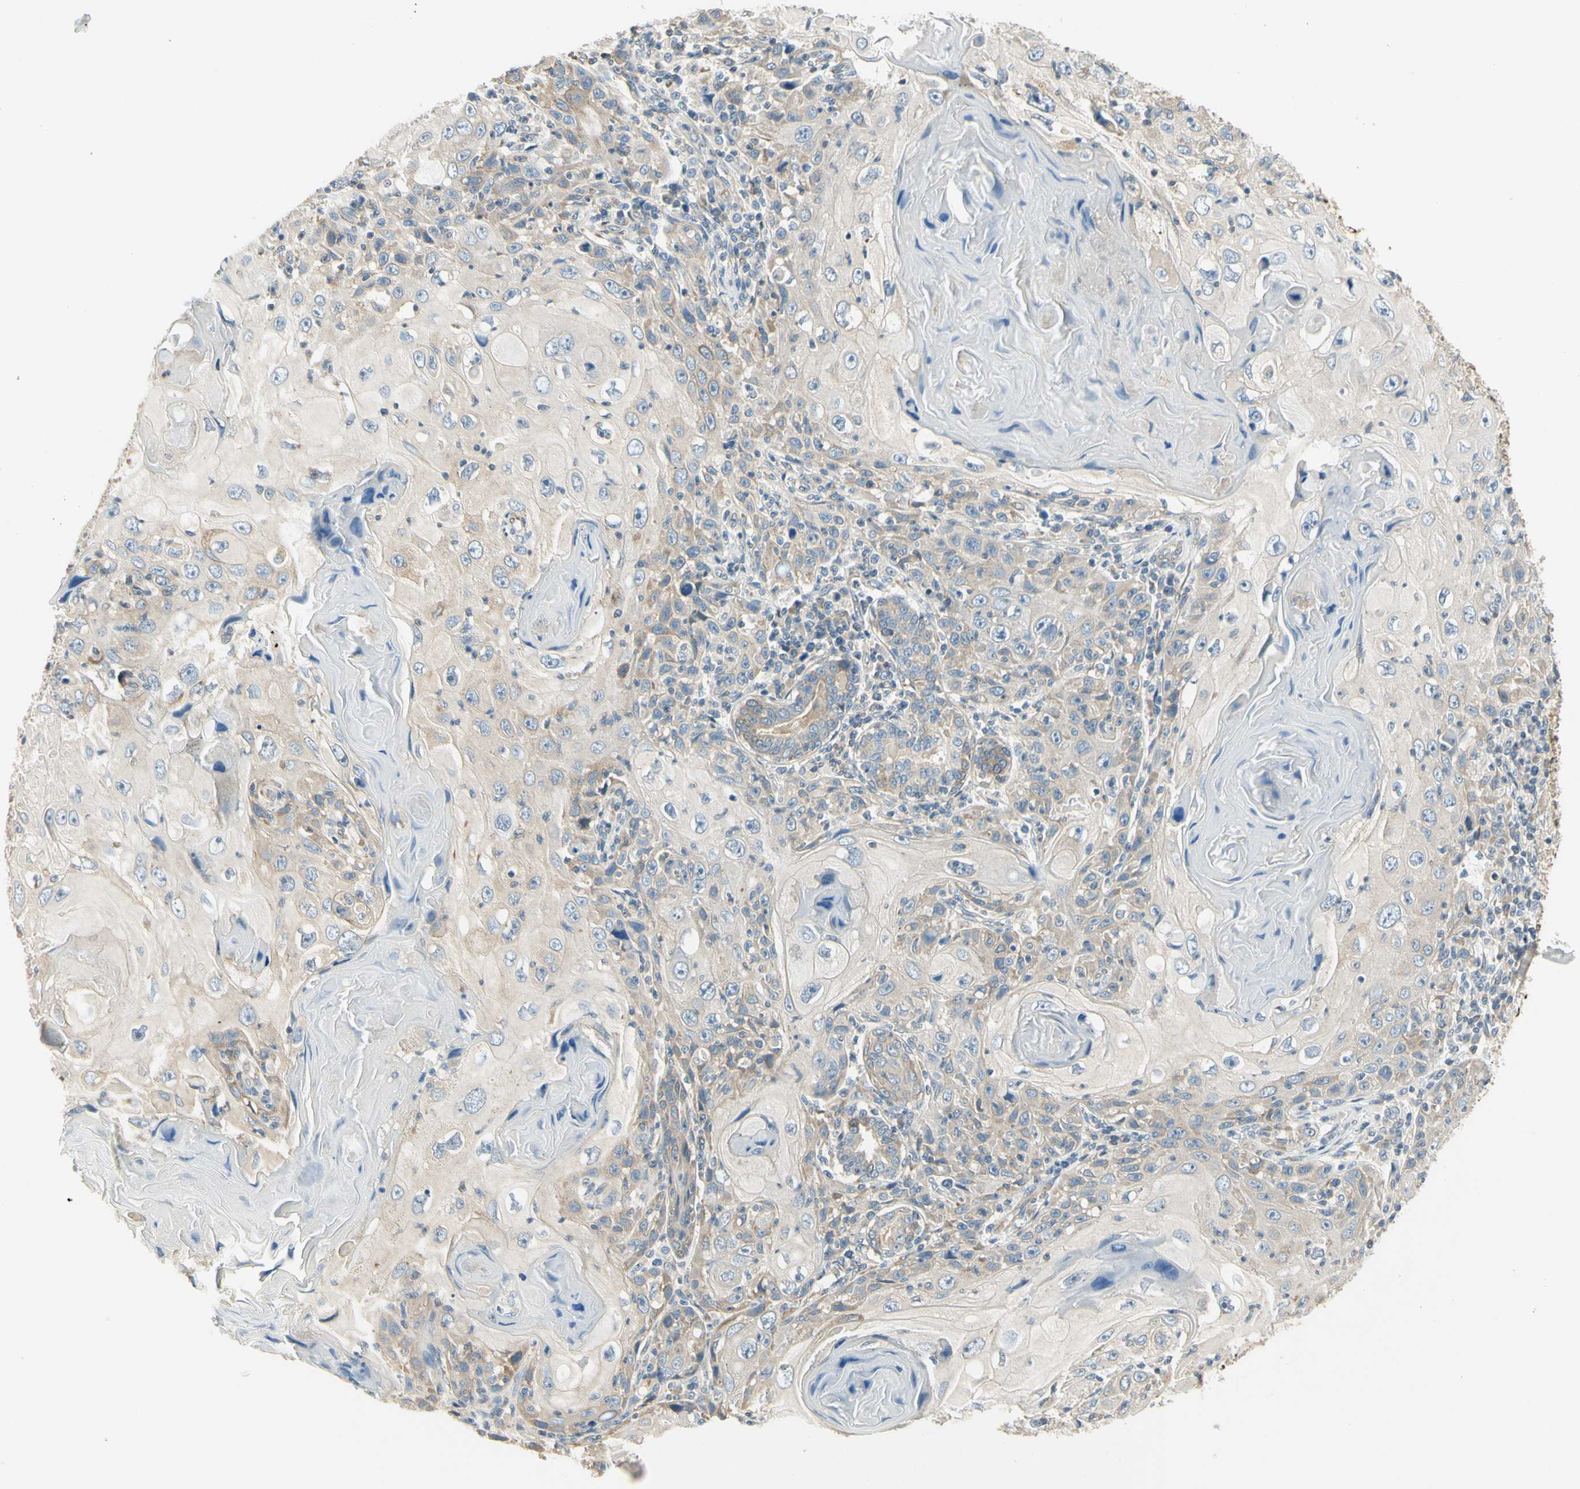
{"staining": {"intensity": "weak", "quantity": "<25%", "location": "cytoplasmic/membranous"}, "tissue": "skin cancer", "cell_type": "Tumor cells", "image_type": "cancer", "snomed": [{"axis": "morphology", "description": "Squamous cell carcinoma, NOS"}, {"axis": "topography", "description": "Skin"}], "caption": "High magnification brightfield microscopy of squamous cell carcinoma (skin) stained with DAB (brown) and counterstained with hematoxylin (blue): tumor cells show no significant positivity.", "gene": "IGDCC4", "patient": {"sex": "female", "age": 88}}